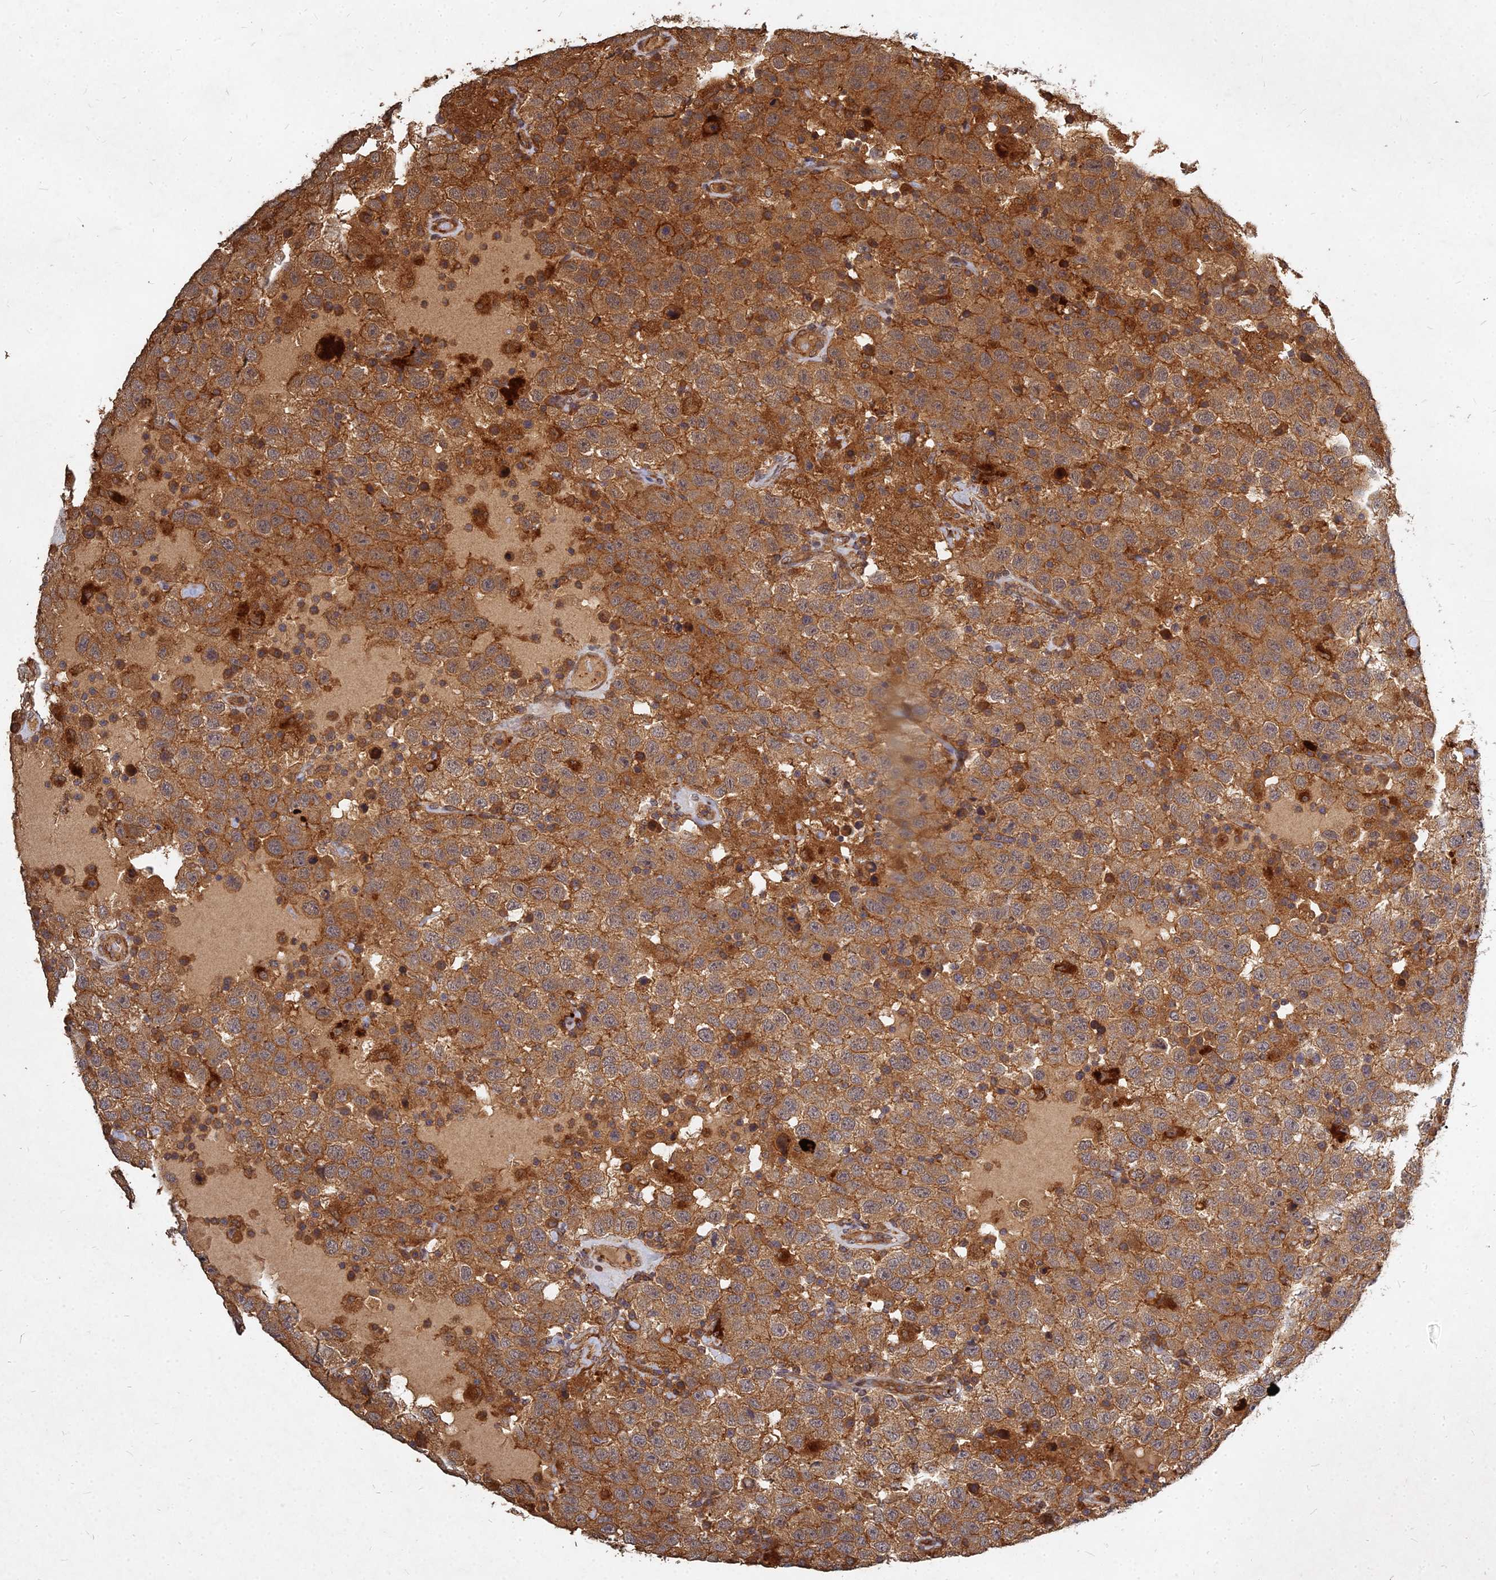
{"staining": {"intensity": "moderate", "quantity": ">75%", "location": "cytoplasmic/membranous"}, "tissue": "testis cancer", "cell_type": "Tumor cells", "image_type": "cancer", "snomed": [{"axis": "morphology", "description": "Seminoma, NOS"}, {"axis": "topography", "description": "Testis"}], "caption": "Testis cancer (seminoma) was stained to show a protein in brown. There is medium levels of moderate cytoplasmic/membranous staining in about >75% of tumor cells. The staining was performed using DAB to visualize the protein expression in brown, while the nuclei were stained in blue with hematoxylin (Magnification: 20x).", "gene": "UBE2W", "patient": {"sex": "male", "age": 41}}